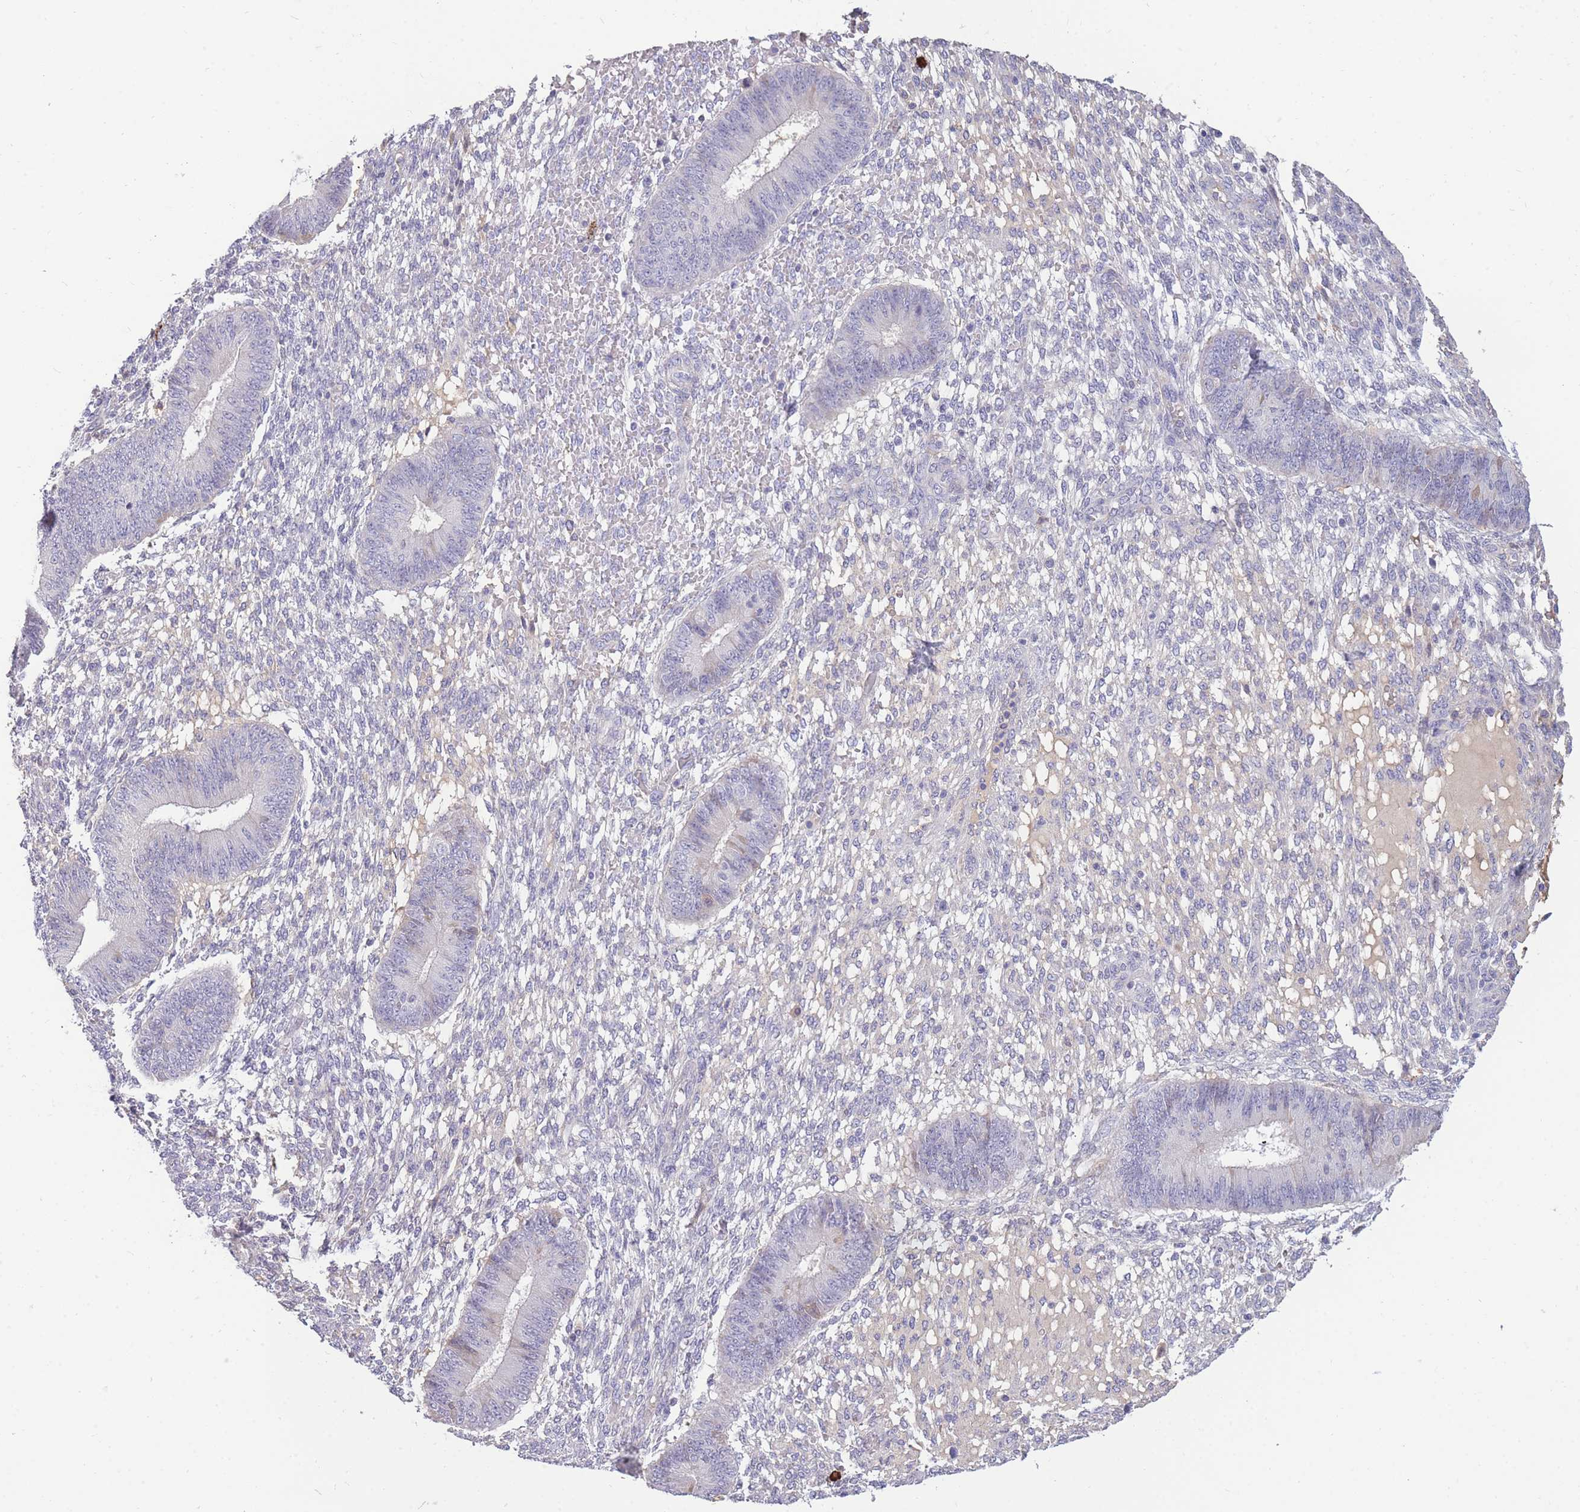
{"staining": {"intensity": "negative", "quantity": "none", "location": "none"}, "tissue": "endometrium", "cell_type": "Cells in endometrial stroma", "image_type": "normal", "snomed": [{"axis": "morphology", "description": "Normal tissue, NOS"}, {"axis": "topography", "description": "Endometrium"}], "caption": "DAB (3,3'-diaminobenzidine) immunohistochemical staining of normal human endometrium demonstrates no significant positivity in cells in endometrial stroma.", "gene": "TPSD1", "patient": {"sex": "female", "age": 49}}